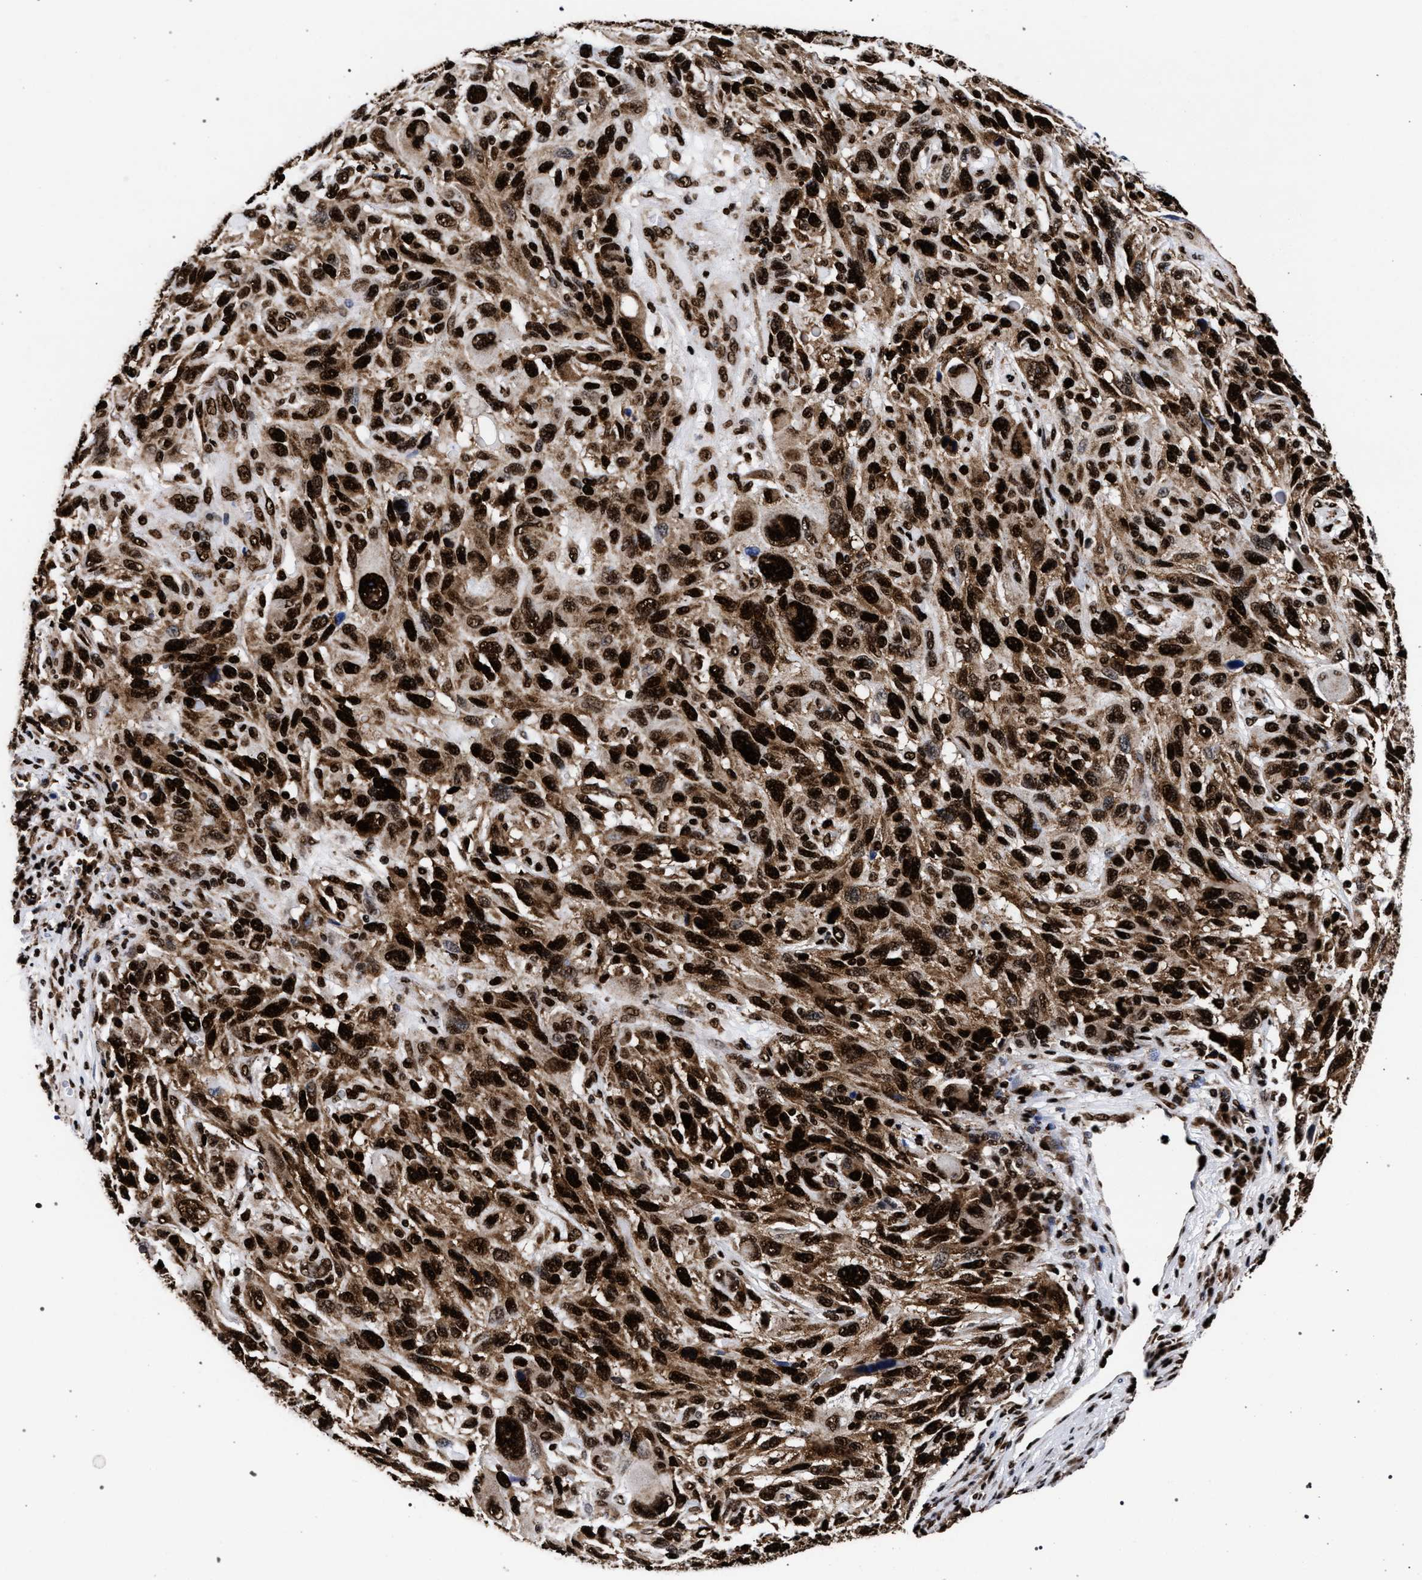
{"staining": {"intensity": "strong", "quantity": ">75%", "location": "cytoplasmic/membranous,nuclear"}, "tissue": "melanoma", "cell_type": "Tumor cells", "image_type": "cancer", "snomed": [{"axis": "morphology", "description": "Malignant melanoma, NOS"}, {"axis": "topography", "description": "Skin"}], "caption": "The photomicrograph exhibits staining of malignant melanoma, revealing strong cytoplasmic/membranous and nuclear protein expression (brown color) within tumor cells. (DAB (3,3'-diaminobenzidine) = brown stain, brightfield microscopy at high magnification).", "gene": "HNRNPA1", "patient": {"sex": "male", "age": 53}}